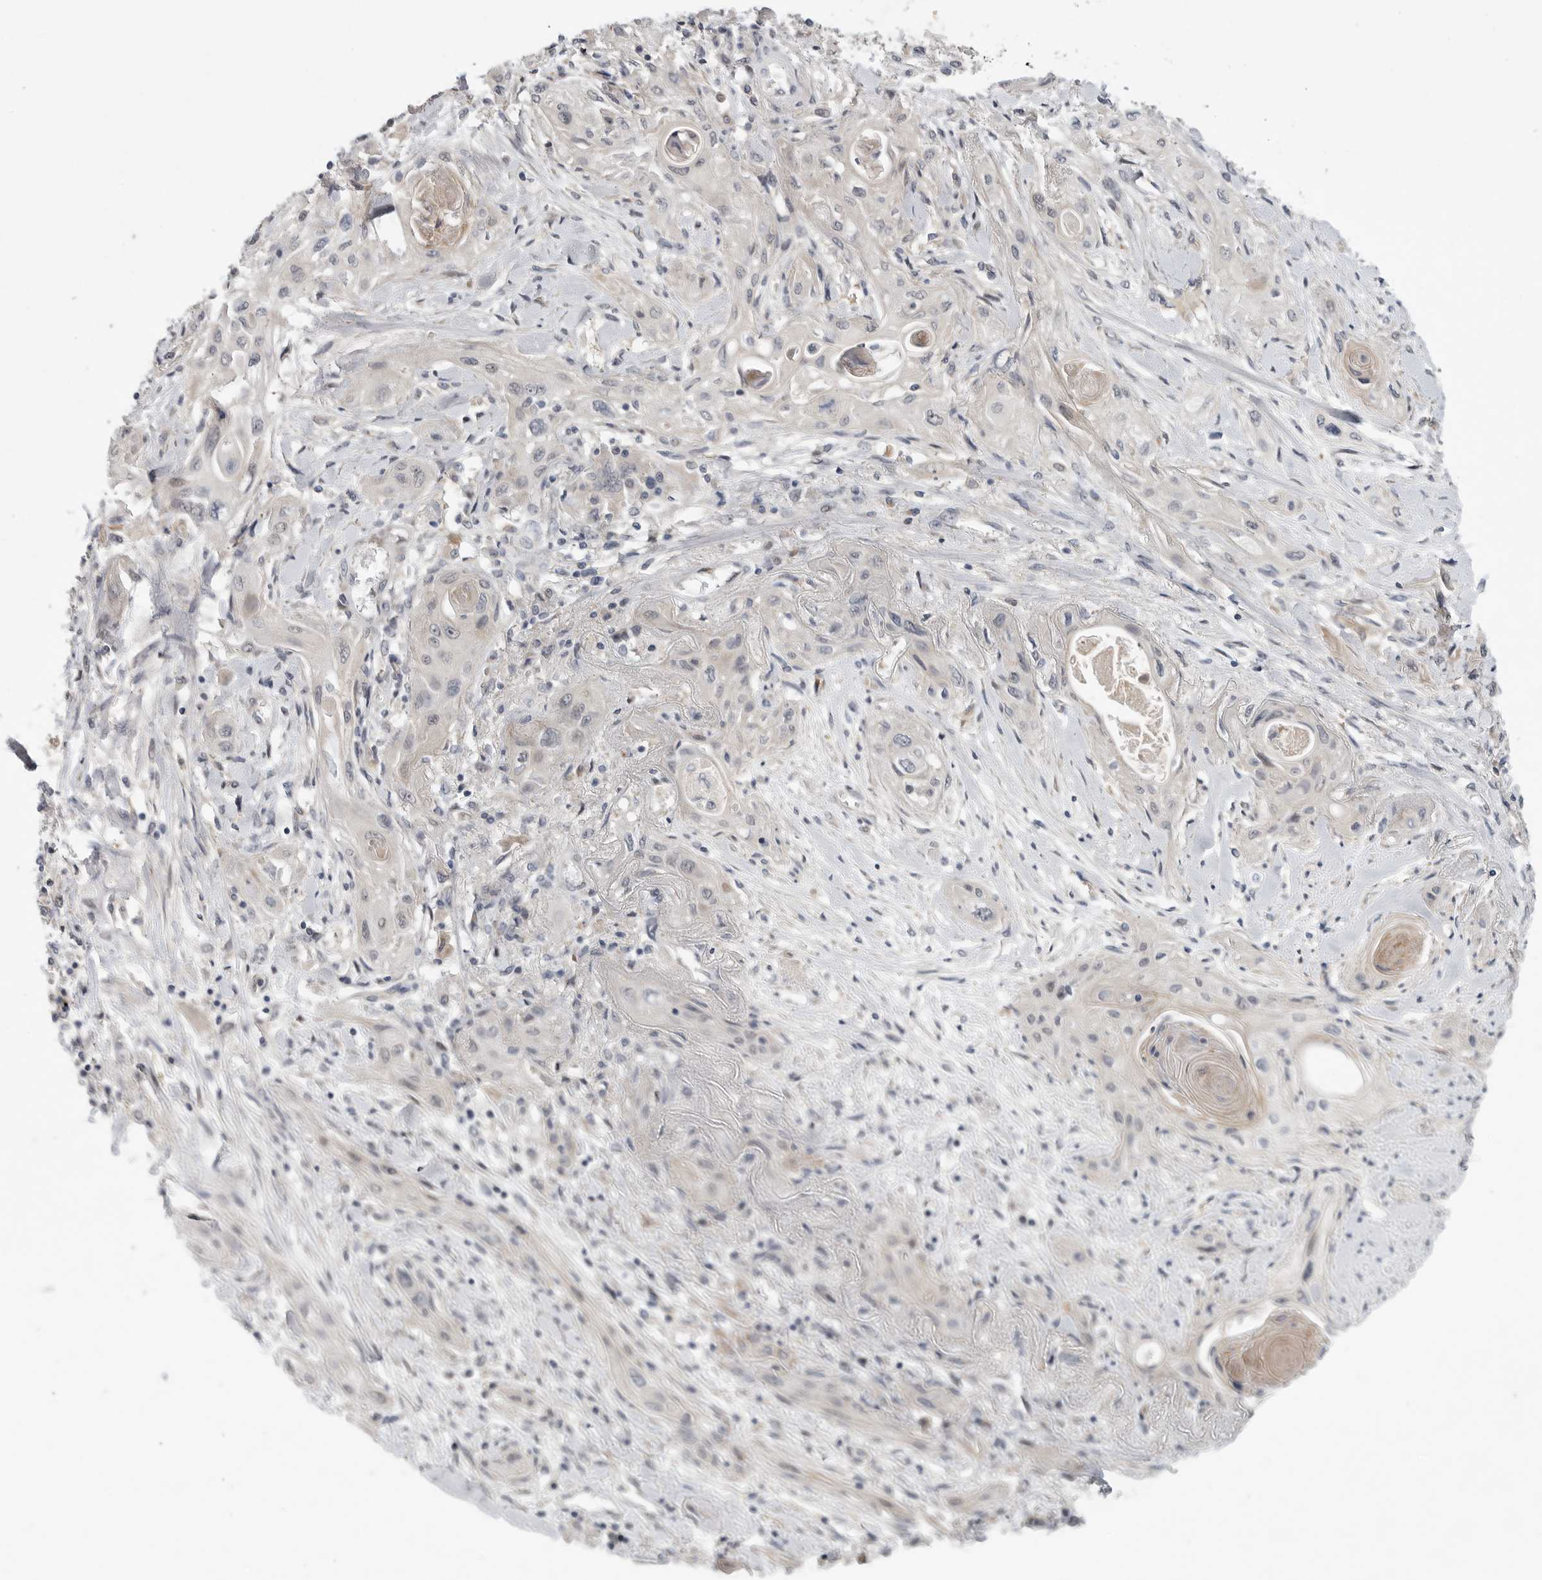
{"staining": {"intensity": "negative", "quantity": "none", "location": "none"}, "tissue": "lung cancer", "cell_type": "Tumor cells", "image_type": "cancer", "snomed": [{"axis": "morphology", "description": "Squamous cell carcinoma, NOS"}, {"axis": "topography", "description": "Lung"}], "caption": "Protein analysis of lung squamous cell carcinoma reveals no significant expression in tumor cells.", "gene": "FBXO43", "patient": {"sex": "female", "age": 47}}